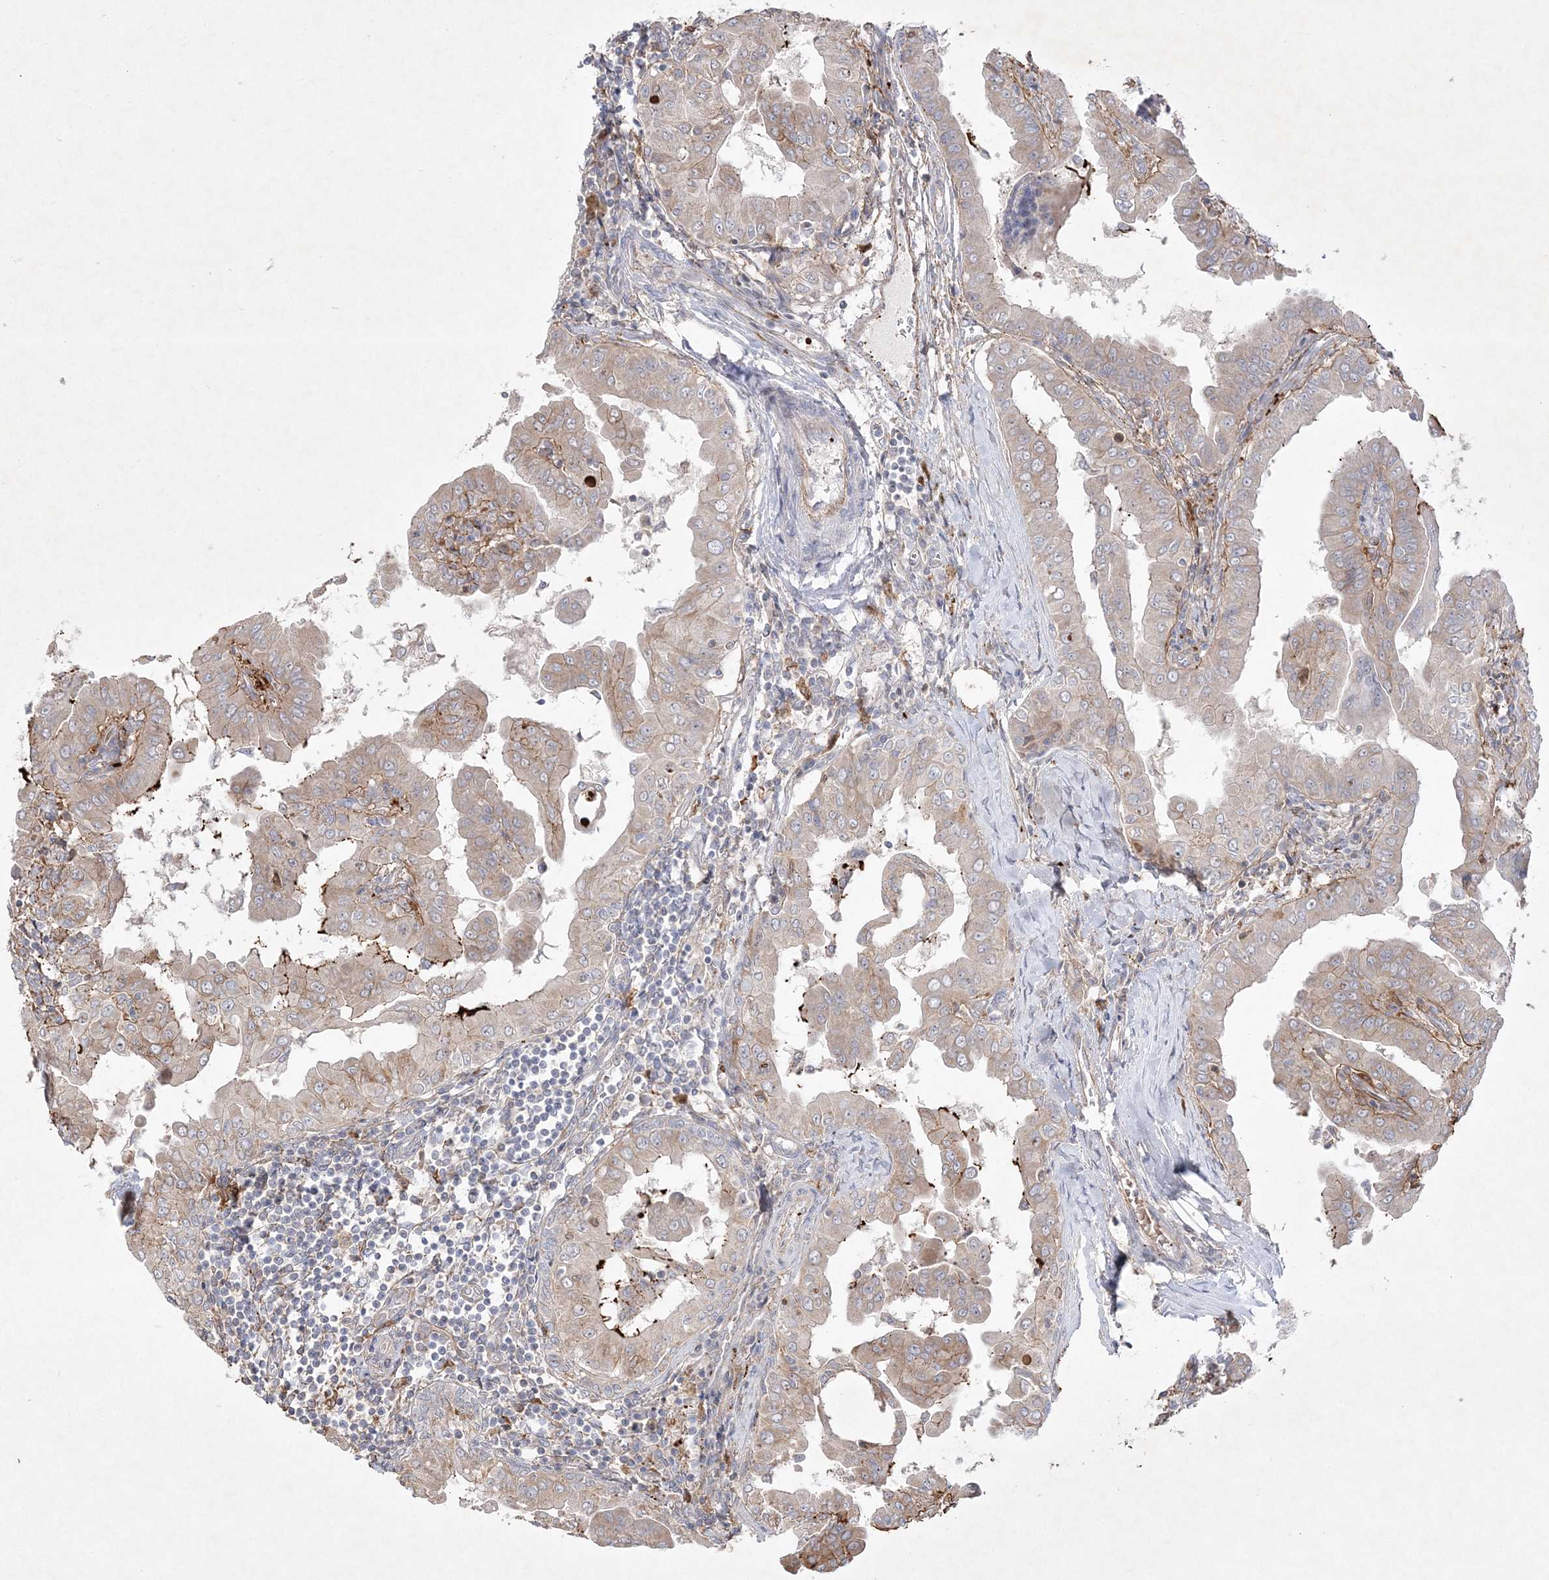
{"staining": {"intensity": "weak", "quantity": "25%-75%", "location": "cytoplasmic/membranous"}, "tissue": "thyroid cancer", "cell_type": "Tumor cells", "image_type": "cancer", "snomed": [{"axis": "morphology", "description": "Papillary adenocarcinoma, NOS"}, {"axis": "topography", "description": "Thyroid gland"}], "caption": "Protein staining by immunohistochemistry (IHC) shows weak cytoplasmic/membranous staining in approximately 25%-75% of tumor cells in papillary adenocarcinoma (thyroid).", "gene": "CLNK", "patient": {"sex": "male", "age": 33}}